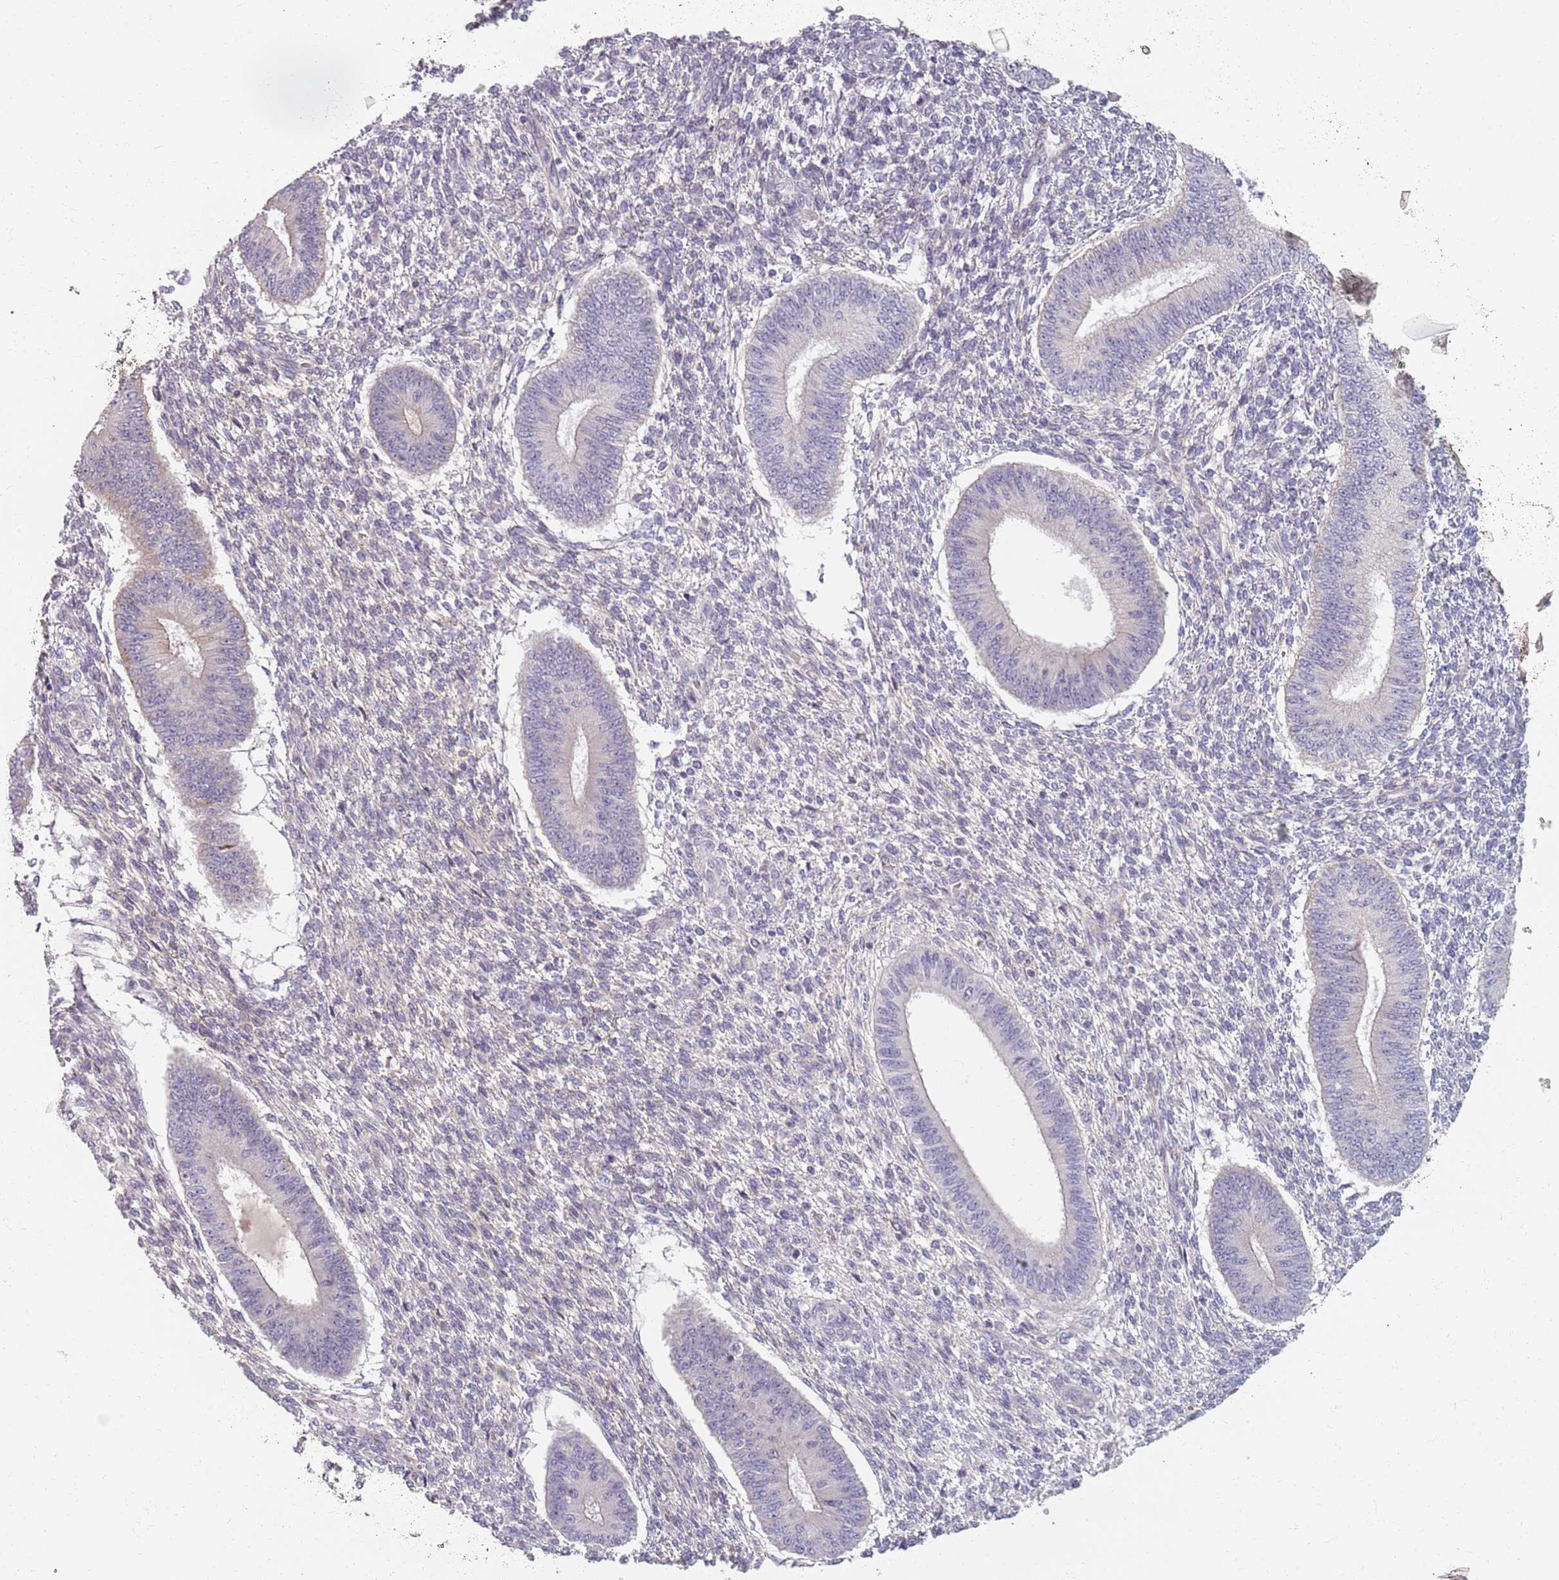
{"staining": {"intensity": "negative", "quantity": "none", "location": "none"}, "tissue": "endometrium", "cell_type": "Cells in endometrial stroma", "image_type": "normal", "snomed": [{"axis": "morphology", "description": "Normal tissue, NOS"}, {"axis": "topography", "description": "Endometrium"}], "caption": "The micrograph demonstrates no significant staining in cells in endometrial stroma of endometrium. Nuclei are stained in blue.", "gene": "SYNGR3", "patient": {"sex": "female", "age": 49}}